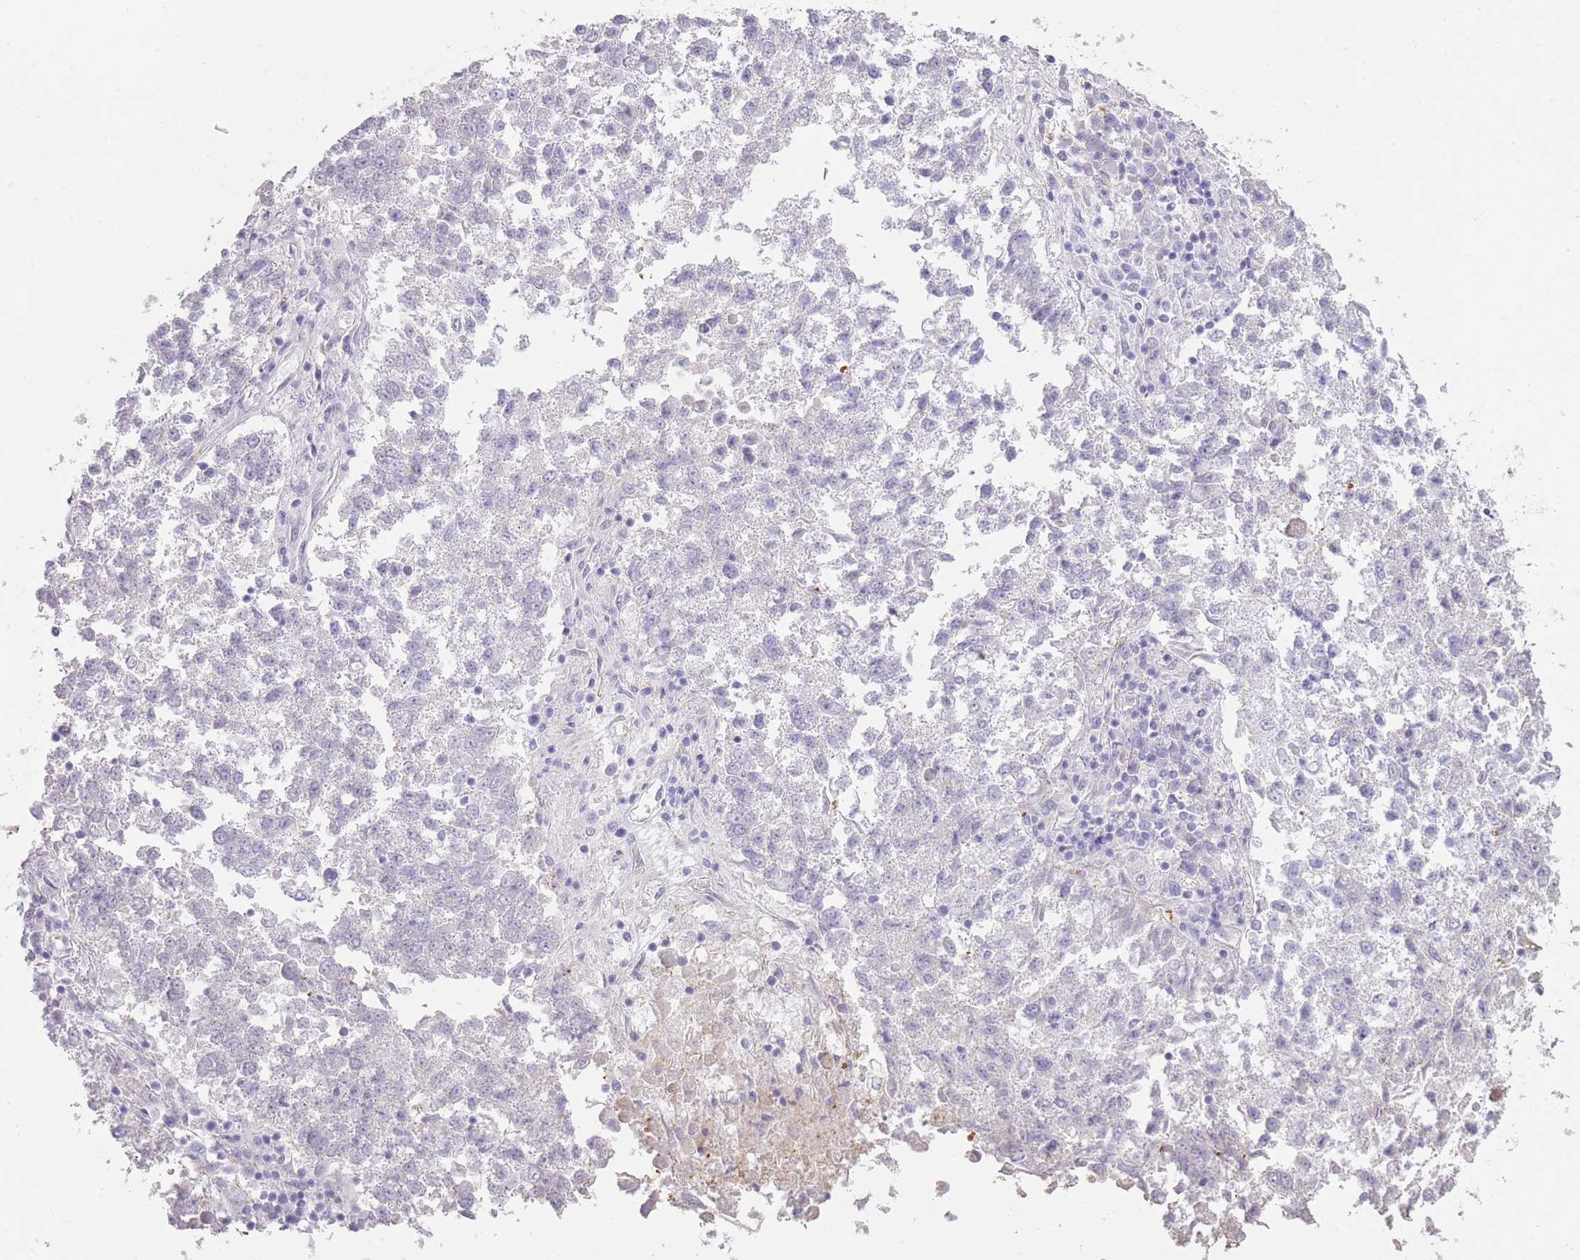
{"staining": {"intensity": "negative", "quantity": "none", "location": "none"}, "tissue": "lung cancer", "cell_type": "Tumor cells", "image_type": "cancer", "snomed": [{"axis": "morphology", "description": "Squamous cell carcinoma, NOS"}, {"axis": "topography", "description": "Lung"}], "caption": "High power microscopy photomicrograph of an immunohistochemistry (IHC) histopathology image of lung cancer (squamous cell carcinoma), revealing no significant positivity in tumor cells. (DAB (3,3'-diaminobenzidine) immunohistochemistry (IHC) visualized using brightfield microscopy, high magnification).", "gene": "AP3S2", "patient": {"sex": "male", "age": 73}}